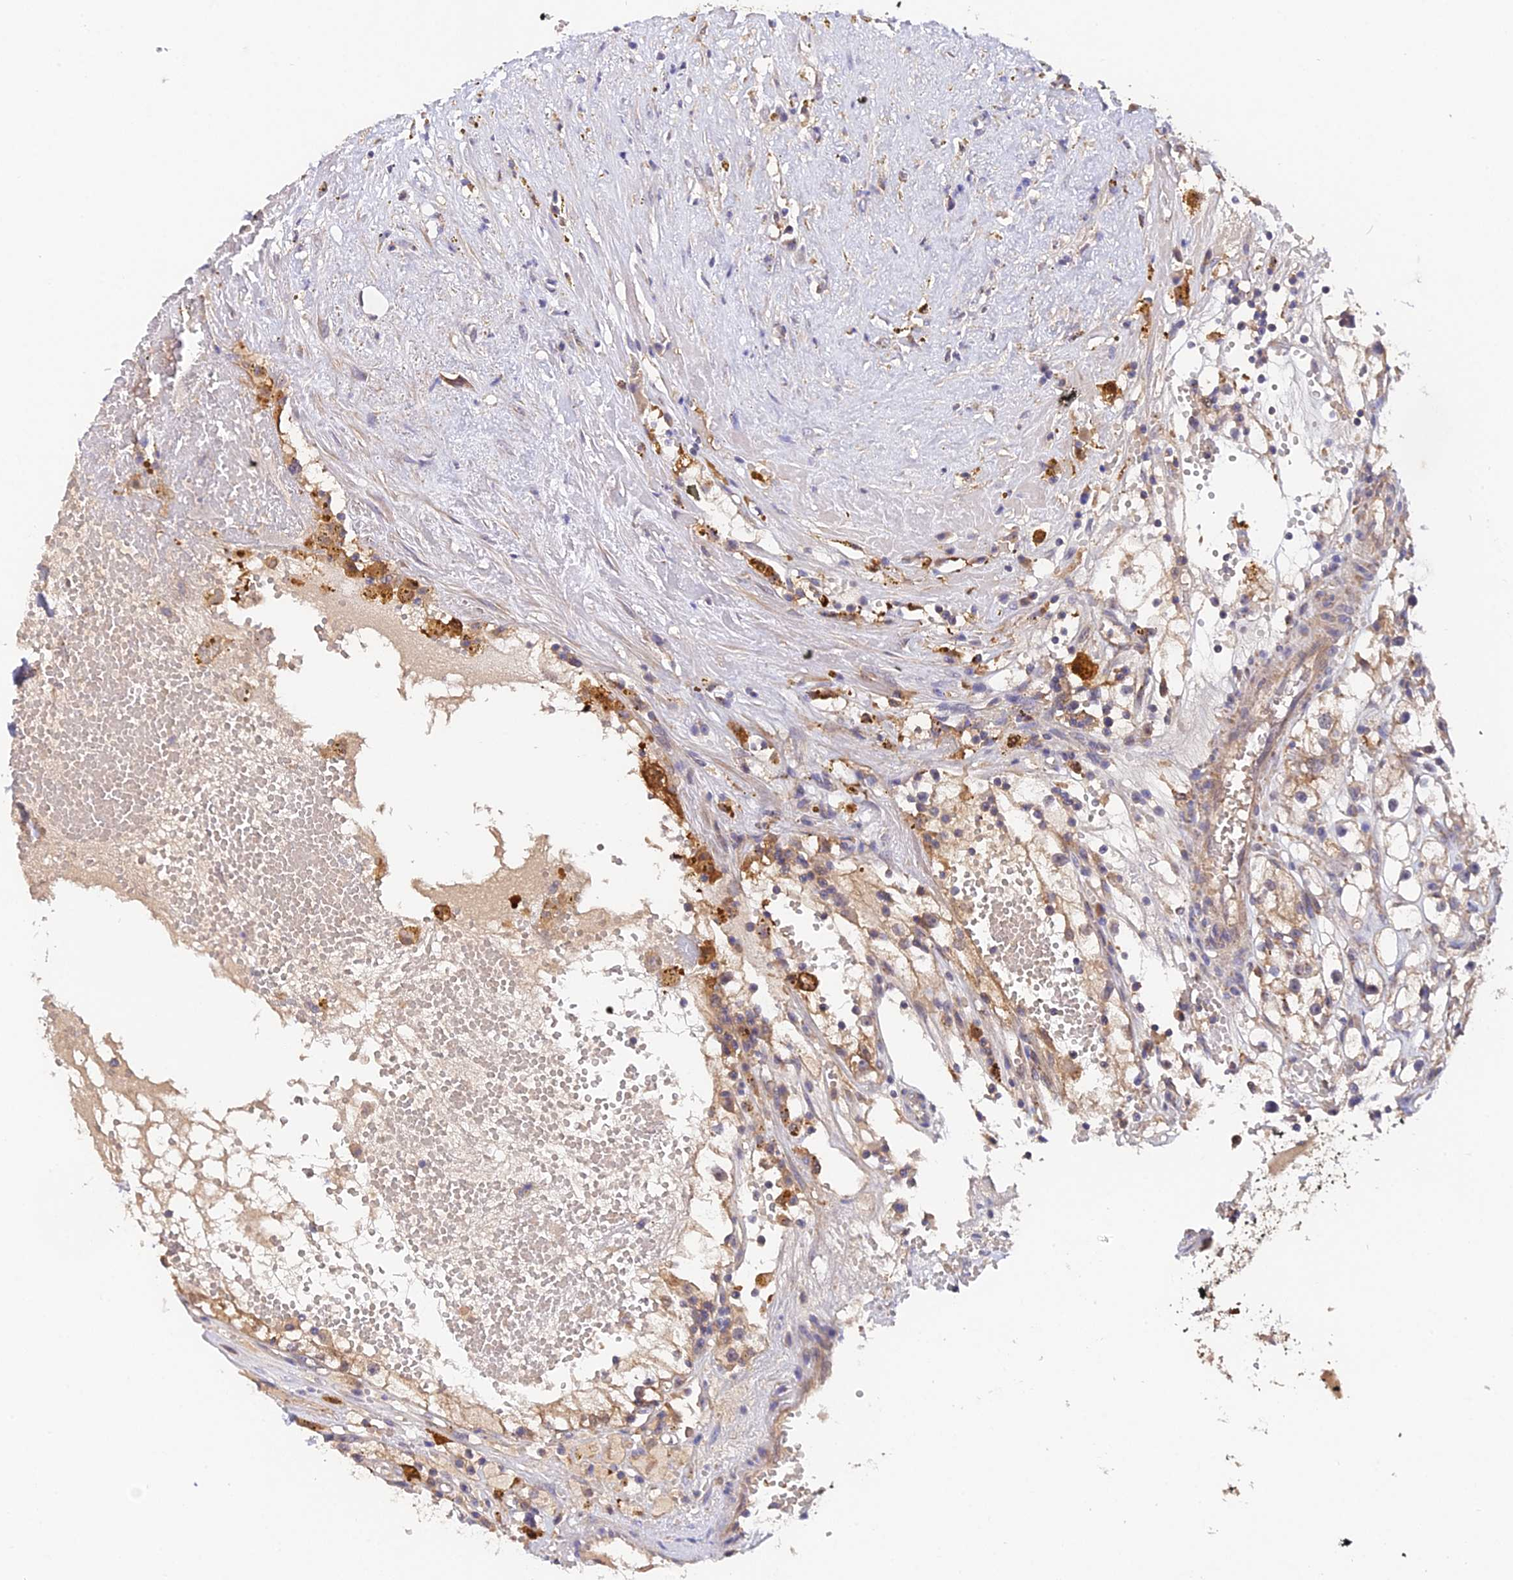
{"staining": {"intensity": "weak", "quantity": ">75%", "location": "cytoplasmic/membranous"}, "tissue": "renal cancer", "cell_type": "Tumor cells", "image_type": "cancer", "snomed": [{"axis": "morphology", "description": "Adenocarcinoma, NOS"}, {"axis": "topography", "description": "Kidney"}], "caption": "Protein analysis of renal cancer tissue shows weak cytoplasmic/membranous expression in about >75% of tumor cells. (DAB = brown stain, brightfield microscopy at high magnification).", "gene": "ZBED8", "patient": {"sex": "male", "age": 56}}